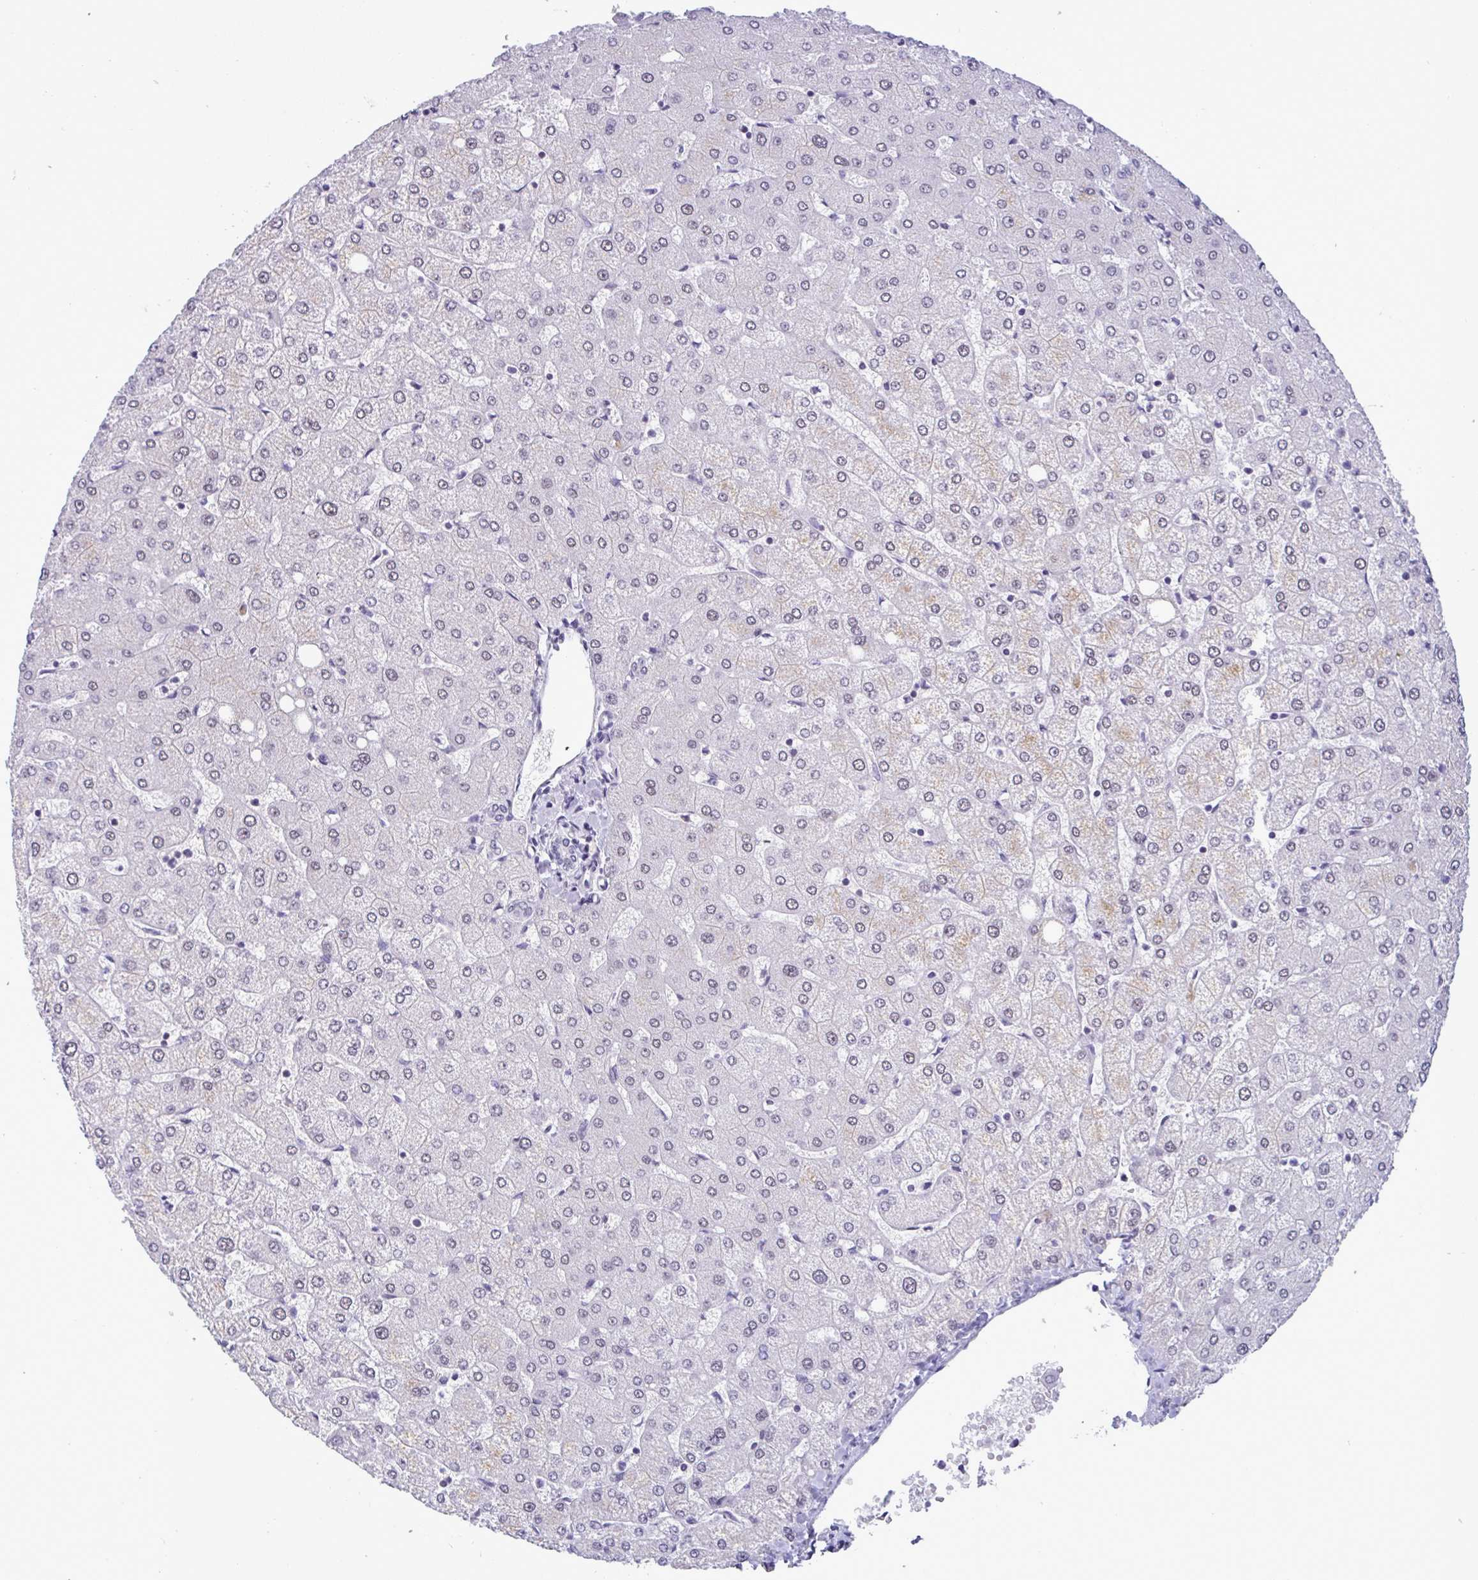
{"staining": {"intensity": "negative", "quantity": "none", "location": "none"}, "tissue": "liver", "cell_type": "Cholangiocytes", "image_type": "normal", "snomed": [{"axis": "morphology", "description": "Normal tissue, NOS"}, {"axis": "topography", "description": "Liver"}], "caption": "DAB immunohistochemical staining of unremarkable liver exhibits no significant expression in cholangiocytes. Nuclei are stained in blue.", "gene": "YBX2", "patient": {"sex": "female", "age": 54}}